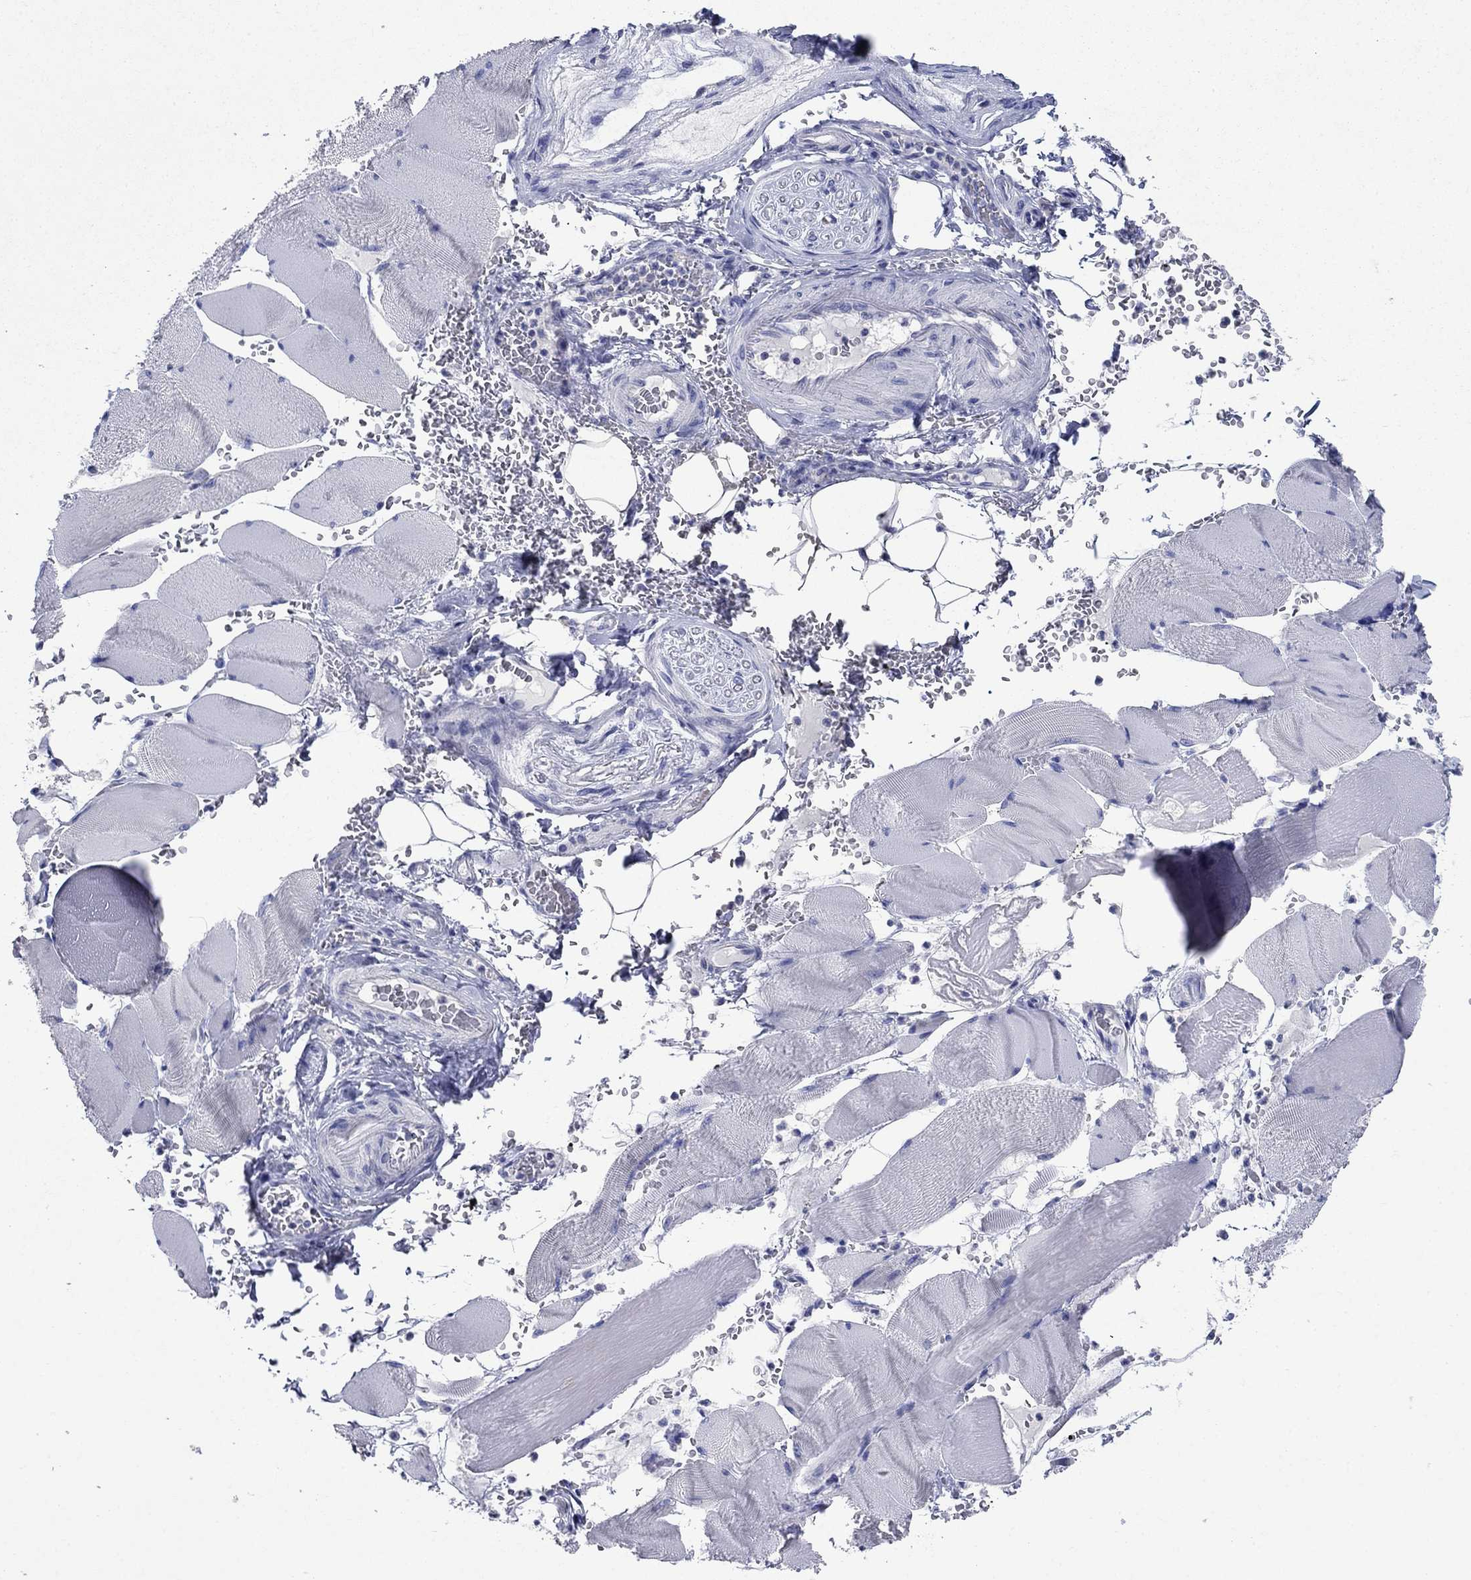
{"staining": {"intensity": "negative", "quantity": "none", "location": "none"}, "tissue": "skeletal muscle", "cell_type": "Myocytes", "image_type": "normal", "snomed": [{"axis": "morphology", "description": "Normal tissue, NOS"}, {"axis": "topography", "description": "Skeletal muscle"}], "caption": "IHC image of unremarkable skeletal muscle: human skeletal muscle stained with DAB (3,3'-diaminobenzidine) shows no significant protein staining in myocytes.", "gene": "SULT2B1", "patient": {"sex": "male", "age": 56}}